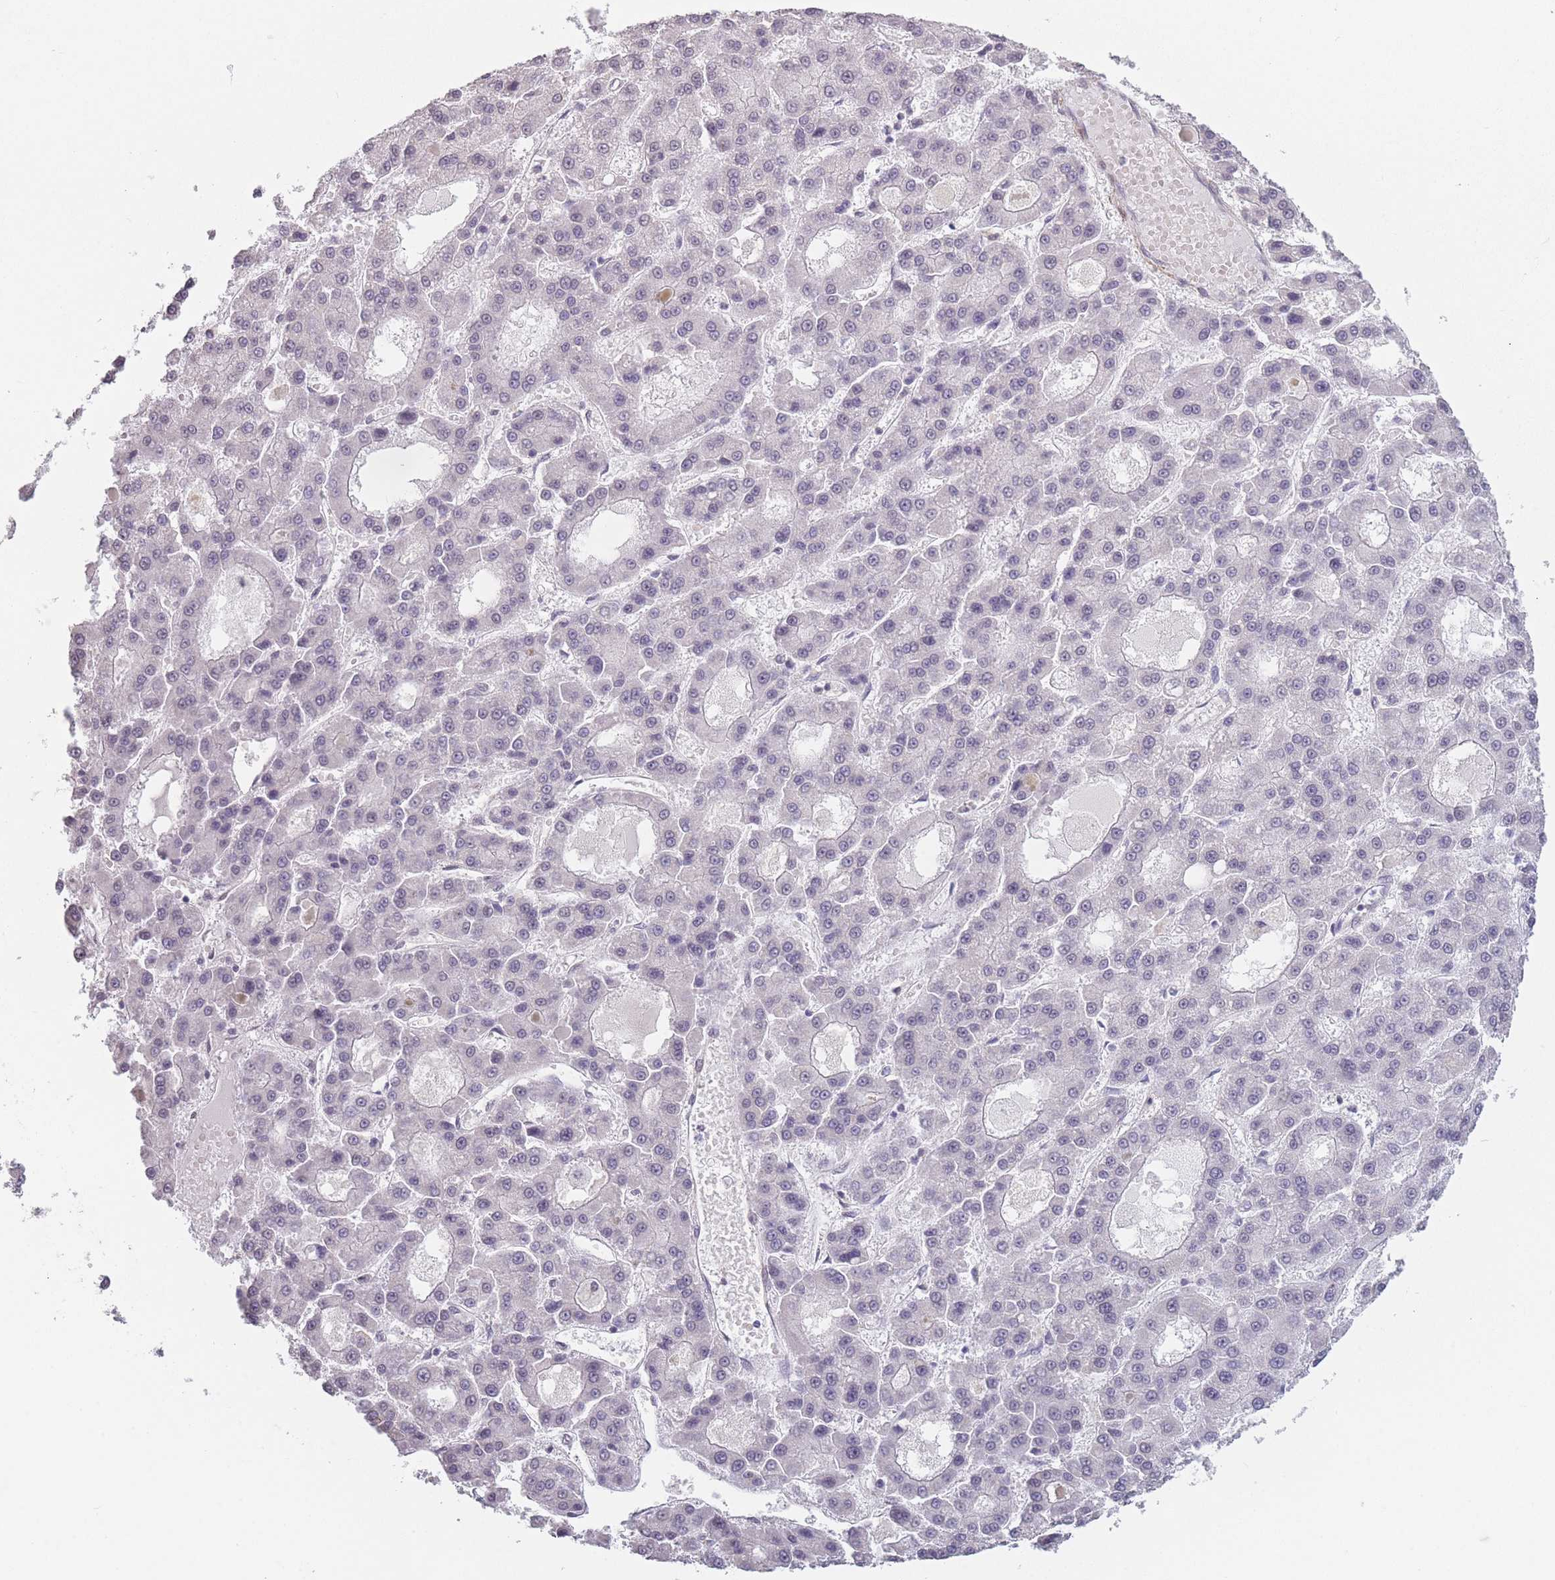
{"staining": {"intensity": "negative", "quantity": "none", "location": "none"}, "tissue": "liver cancer", "cell_type": "Tumor cells", "image_type": "cancer", "snomed": [{"axis": "morphology", "description": "Carcinoma, Hepatocellular, NOS"}, {"axis": "topography", "description": "Liver"}], "caption": "Tumor cells show no significant protein expression in hepatocellular carcinoma (liver).", "gene": "SIN3B", "patient": {"sex": "male", "age": 70}}